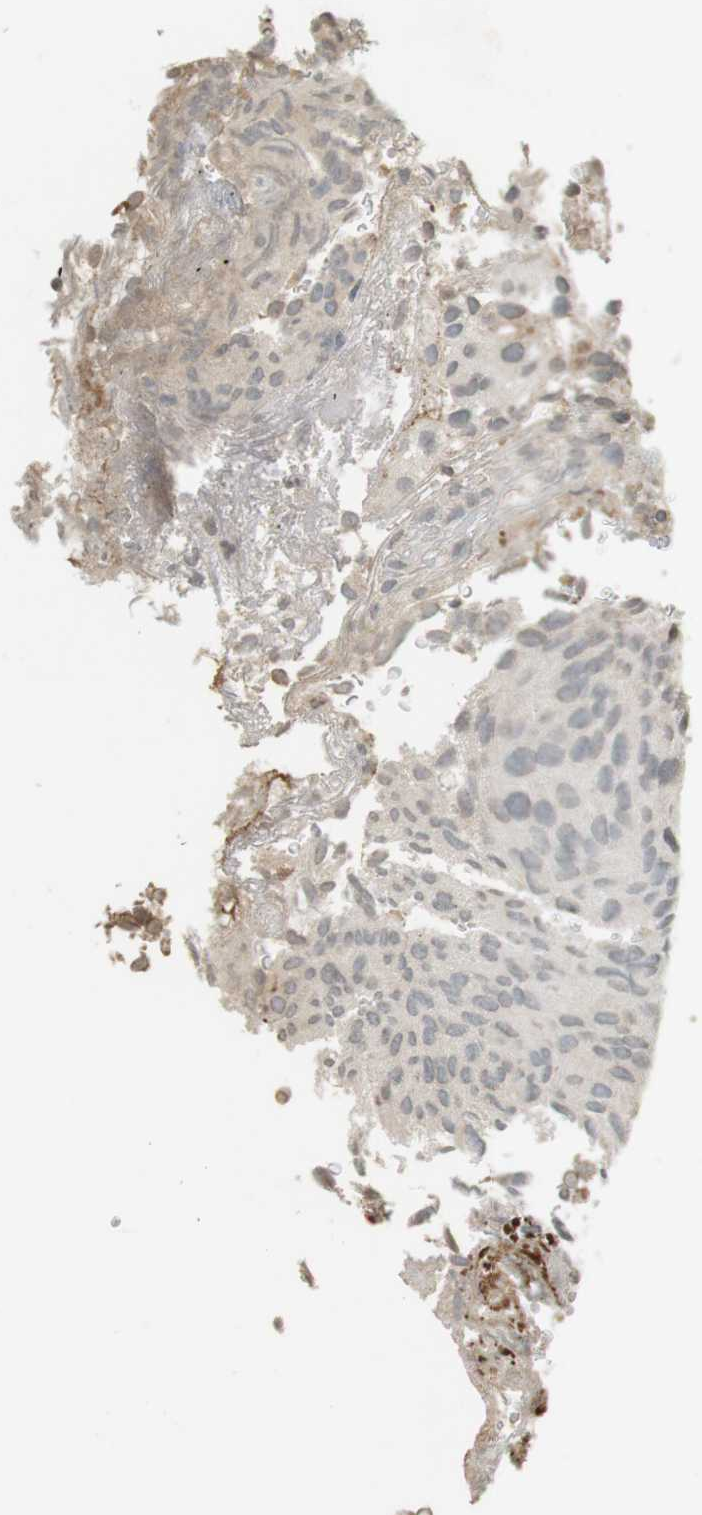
{"staining": {"intensity": "weak", "quantity": "25%-75%", "location": "cytoplasmic/membranous"}, "tissue": "urothelial cancer", "cell_type": "Tumor cells", "image_type": "cancer", "snomed": [{"axis": "morphology", "description": "Urothelial carcinoma, Low grade"}, {"axis": "topography", "description": "Urinary bladder"}], "caption": "About 25%-75% of tumor cells in human urothelial carcinoma (low-grade) show weak cytoplasmic/membranous protein positivity as visualized by brown immunohistochemical staining.", "gene": "SRR", "patient": {"sex": "male", "age": 78}}